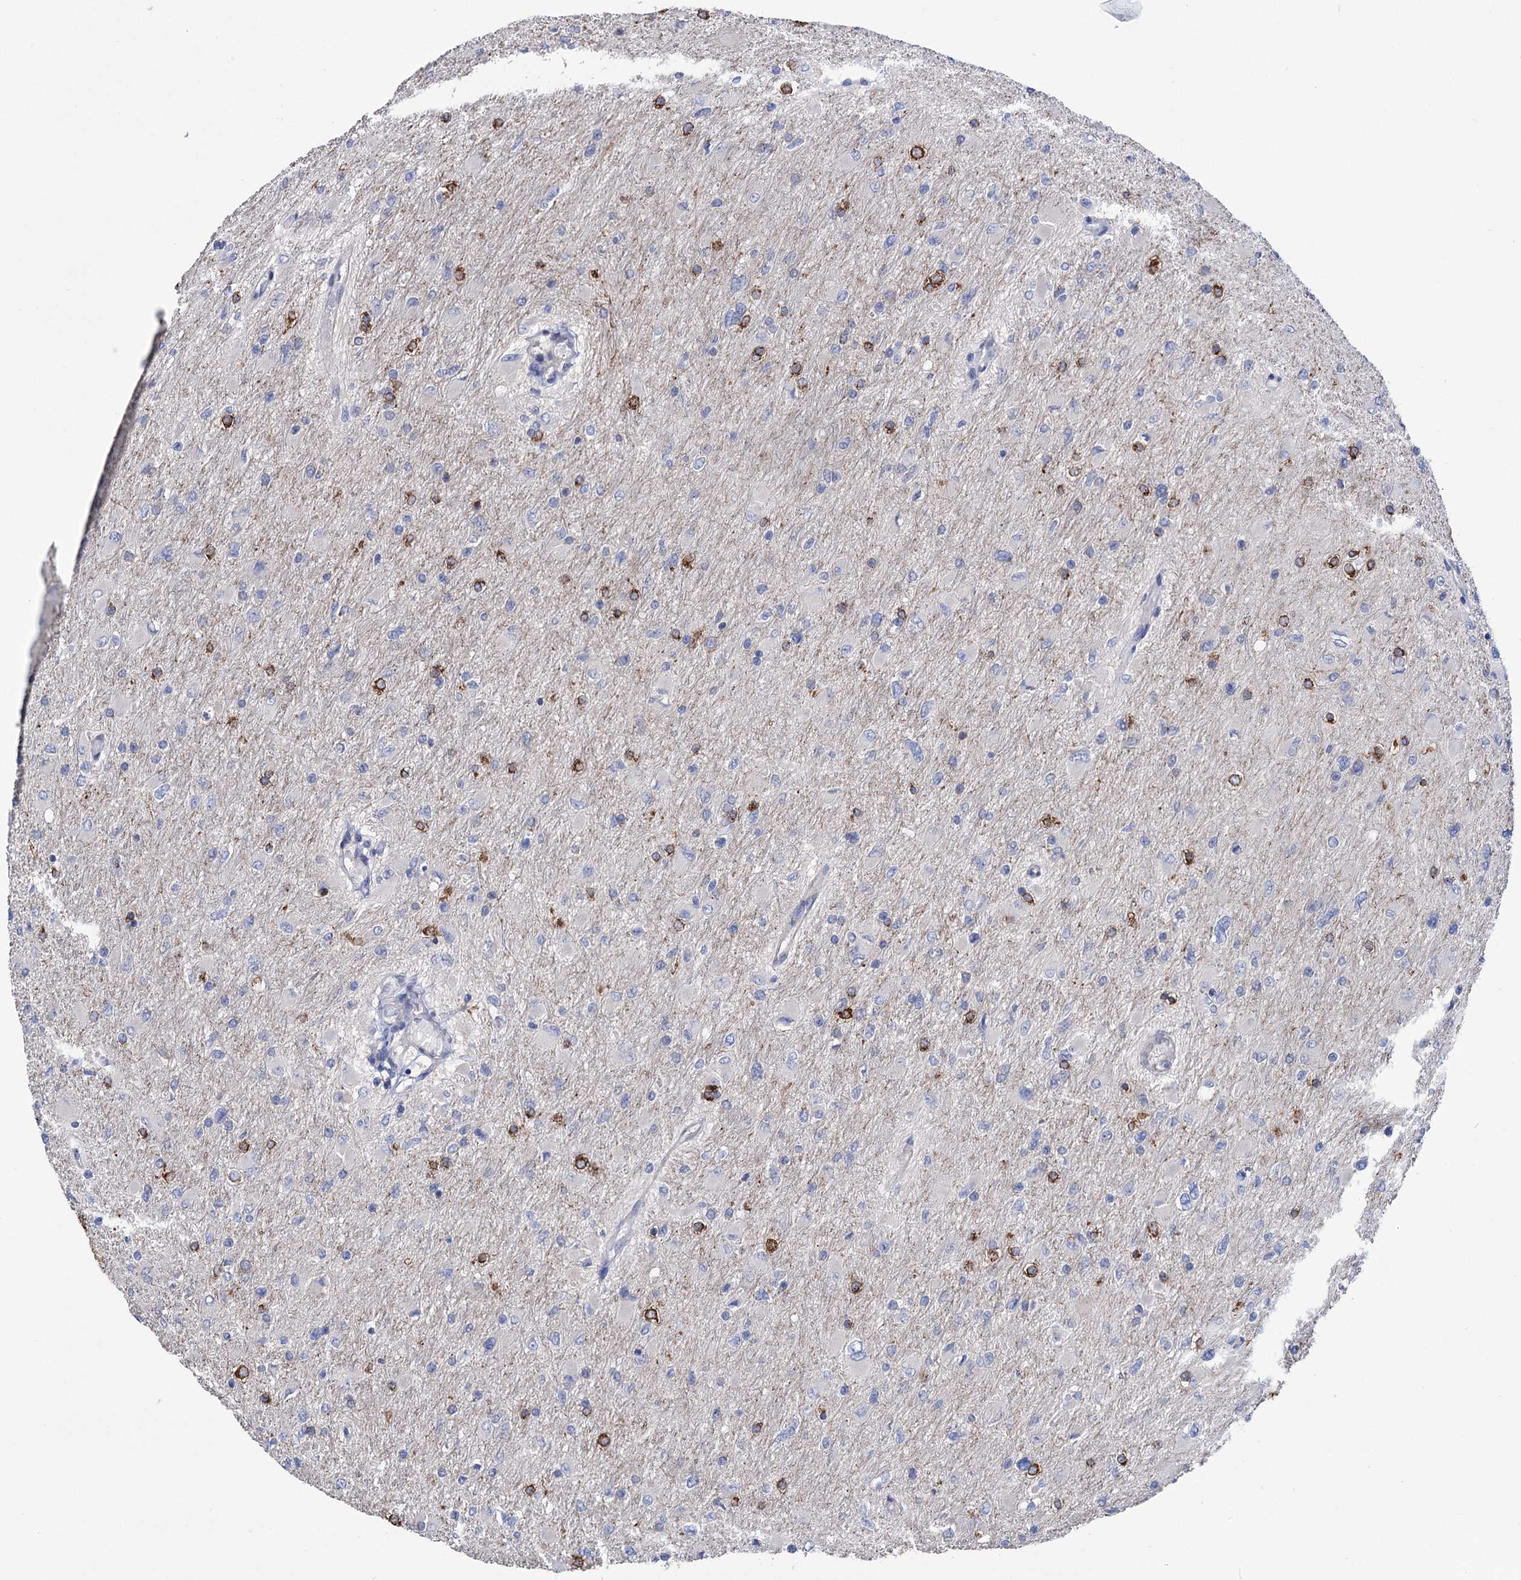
{"staining": {"intensity": "negative", "quantity": "none", "location": "none"}, "tissue": "glioma", "cell_type": "Tumor cells", "image_type": "cancer", "snomed": [{"axis": "morphology", "description": "Glioma, malignant, High grade"}, {"axis": "topography", "description": "Cerebral cortex"}], "caption": "Immunohistochemistry of malignant glioma (high-grade) shows no positivity in tumor cells.", "gene": "BBS4", "patient": {"sex": "female", "age": 36}}